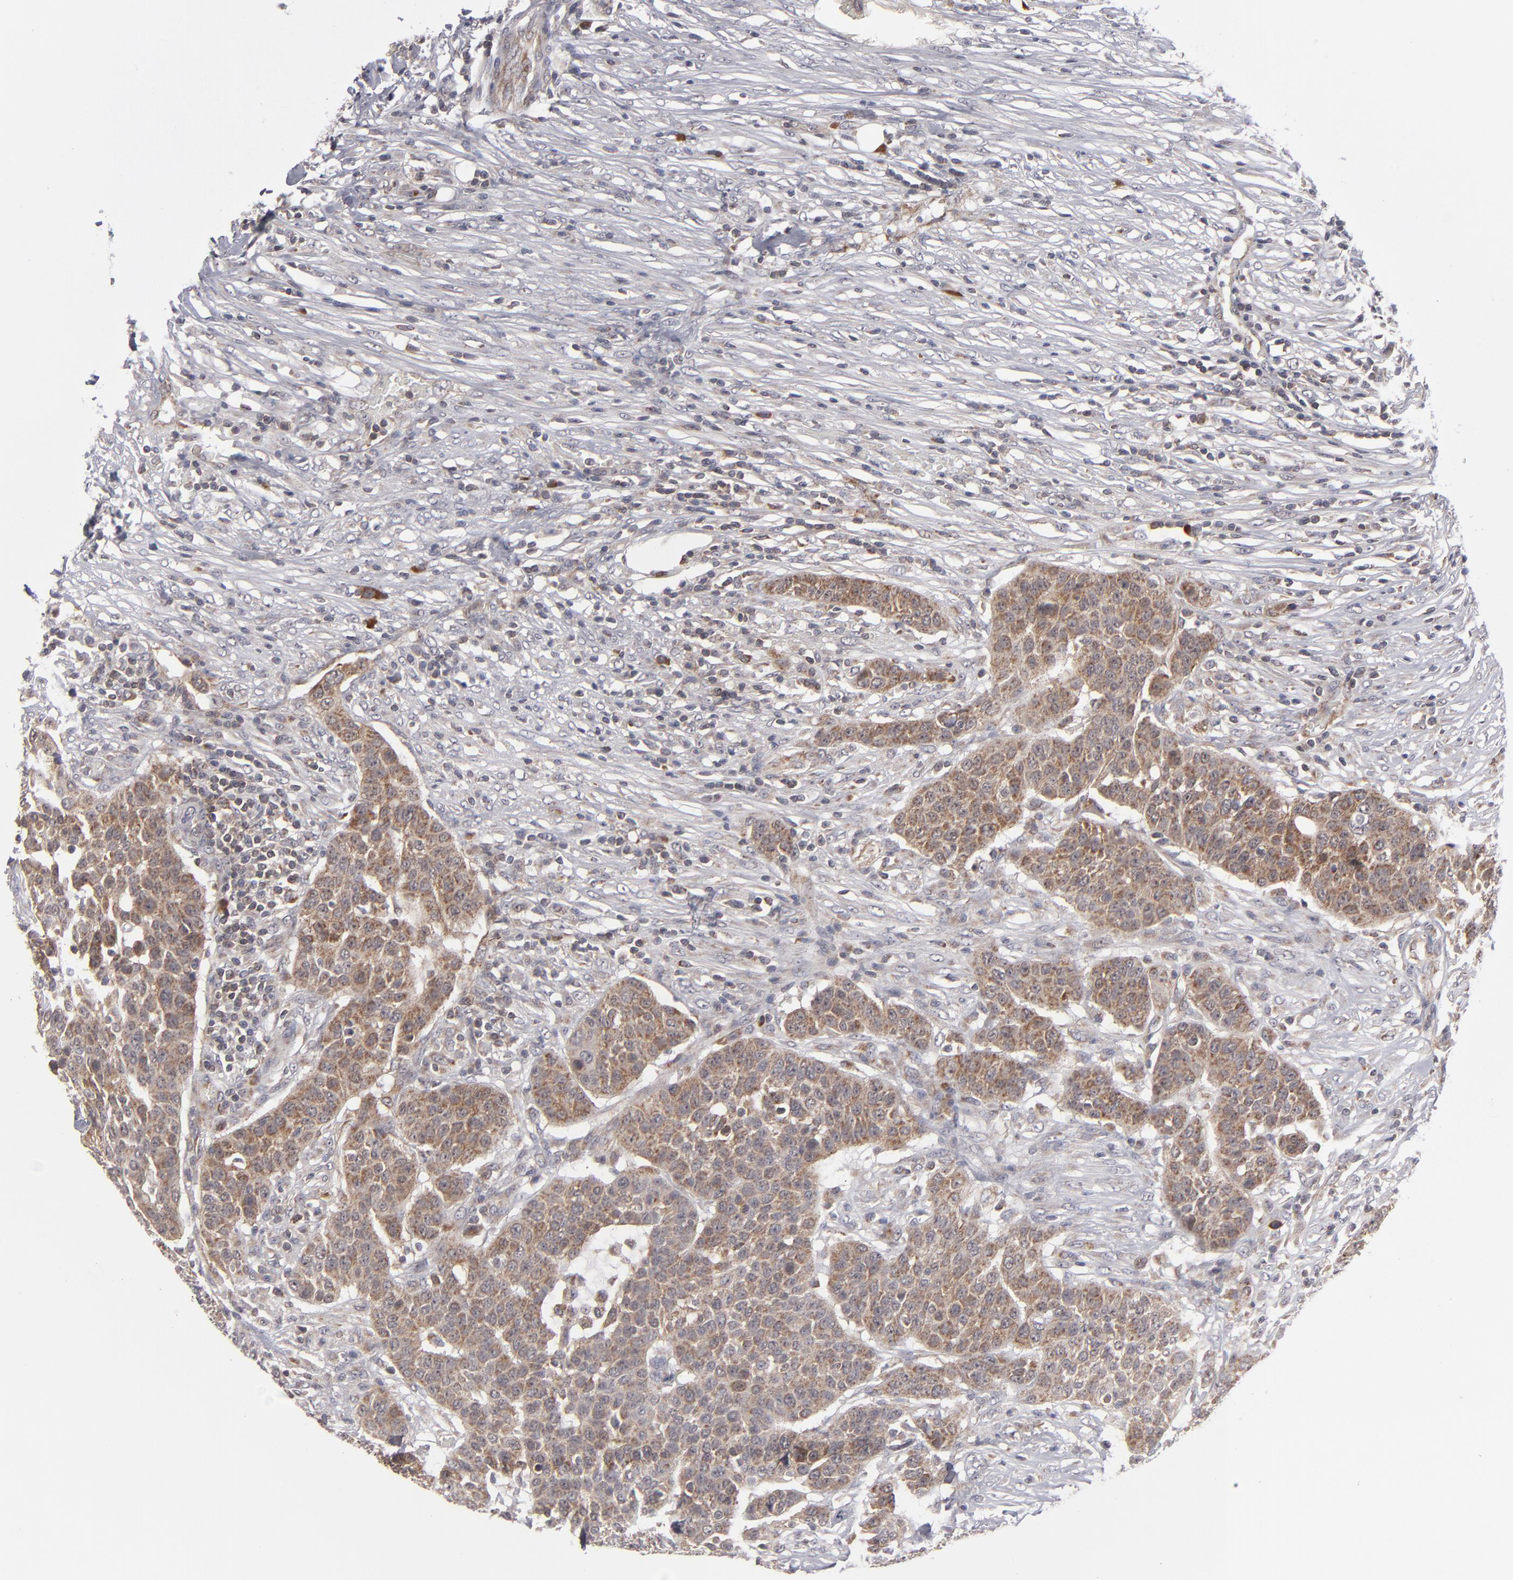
{"staining": {"intensity": "weak", "quantity": ">75%", "location": "cytoplasmic/membranous"}, "tissue": "urothelial cancer", "cell_type": "Tumor cells", "image_type": "cancer", "snomed": [{"axis": "morphology", "description": "Urothelial carcinoma, High grade"}, {"axis": "topography", "description": "Urinary bladder"}], "caption": "A histopathology image of human urothelial carcinoma (high-grade) stained for a protein shows weak cytoplasmic/membranous brown staining in tumor cells.", "gene": "GLCCI1", "patient": {"sex": "male", "age": 74}}